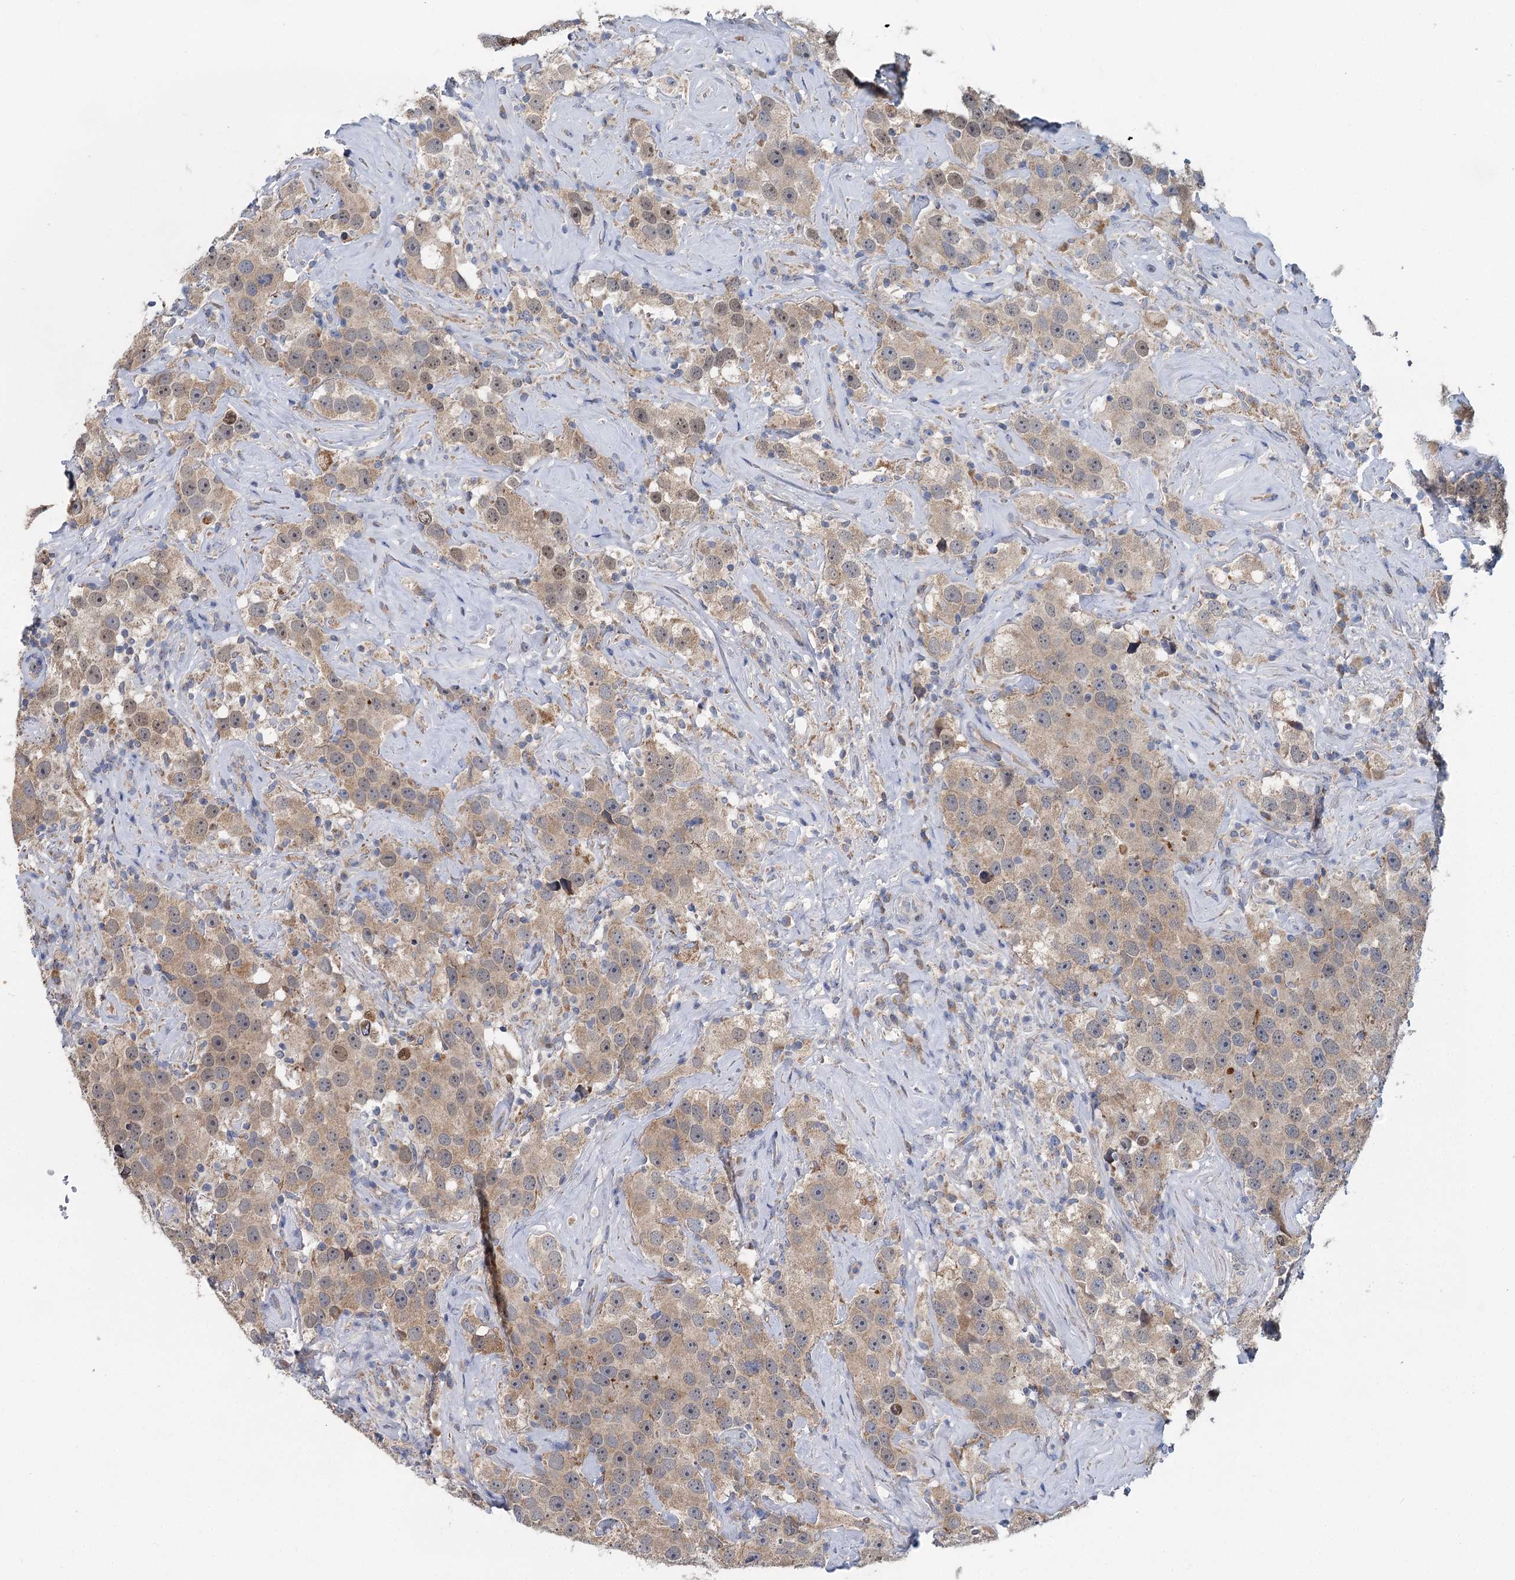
{"staining": {"intensity": "weak", "quantity": ">75%", "location": "cytoplasmic/membranous,nuclear"}, "tissue": "testis cancer", "cell_type": "Tumor cells", "image_type": "cancer", "snomed": [{"axis": "morphology", "description": "Seminoma, NOS"}, {"axis": "topography", "description": "Testis"}], "caption": "This image demonstrates immunohistochemistry staining of testis cancer (seminoma), with low weak cytoplasmic/membranous and nuclear positivity in about >75% of tumor cells.", "gene": "ANKRD16", "patient": {"sex": "male", "age": 49}}